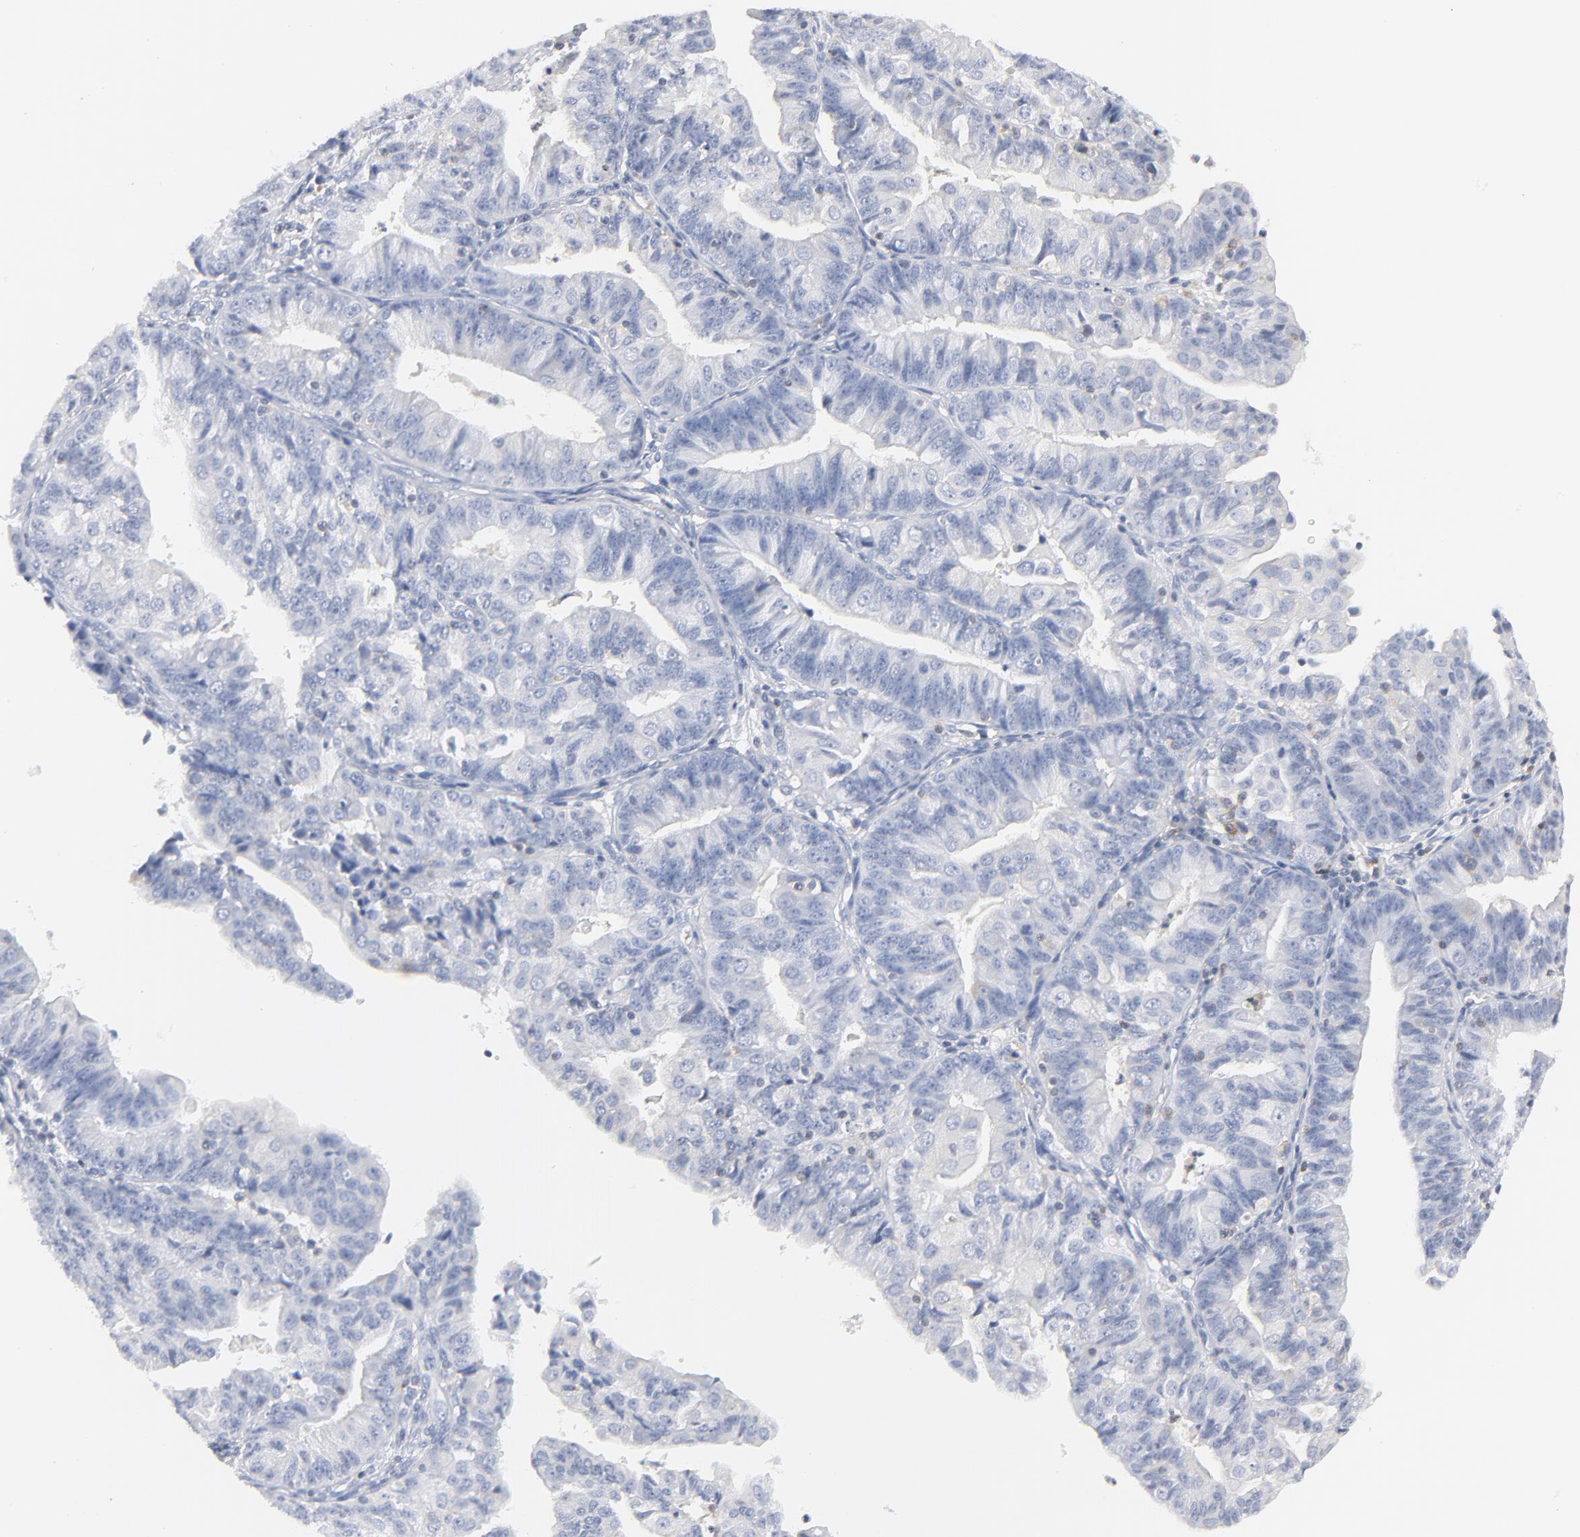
{"staining": {"intensity": "negative", "quantity": "none", "location": "none"}, "tissue": "endometrial cancer", "cell_type": "Tumor cells", "image_type": "cancer", "snomed": [{"axis": "morphology", "description": "Adenocarcinoma, NOS"}, {"axis": "topography", "description": "Endometrium"}], "caption": "Endometrial cancer (adenocarcinoma) stained for a protein using immunohistochemistry exhibits no staining tumor cells.", "gene": "PTK2B", "patient": {"sex": "female", "age": 56}}